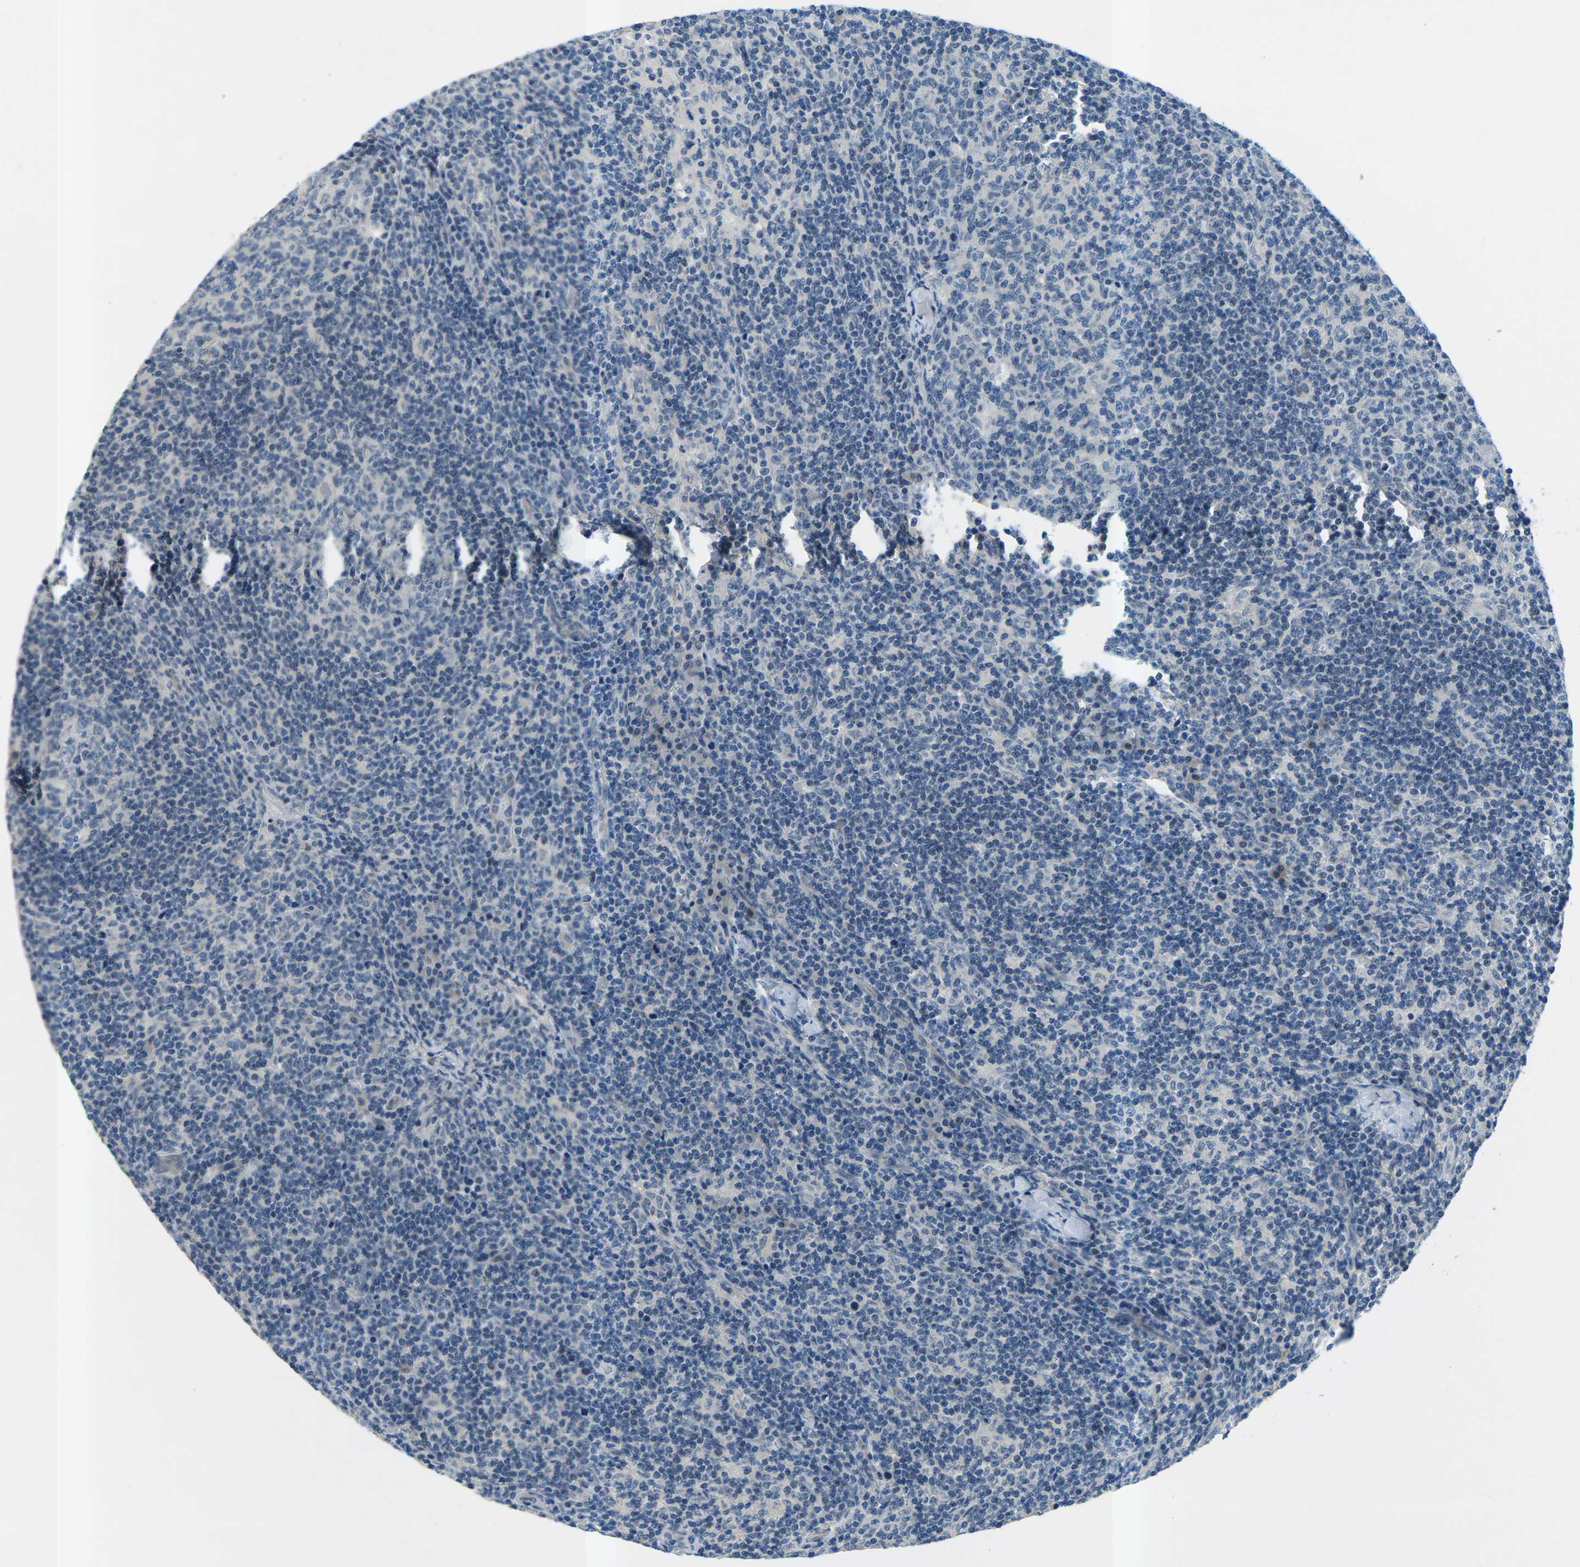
{"staining": {"intensity": "negative", "quantity": "none", "location": "none"}, "tissue": "lymph node", "cell_type": "Germinal center cells", "image_type": "normal", "snomed": [{"axis": "morphology", "description": "Normal tissue, NOS"}, {"axis": "morphology", "description": "Inflammation, NOS"}, {"axis": "topography", "description": "Lymph node"}], "caption": "Micrograph shows no protein staining in germinal center cells of normal lymph node.", "gene": "CTNND1", "patient": {"sex": "male", "age": 55}}